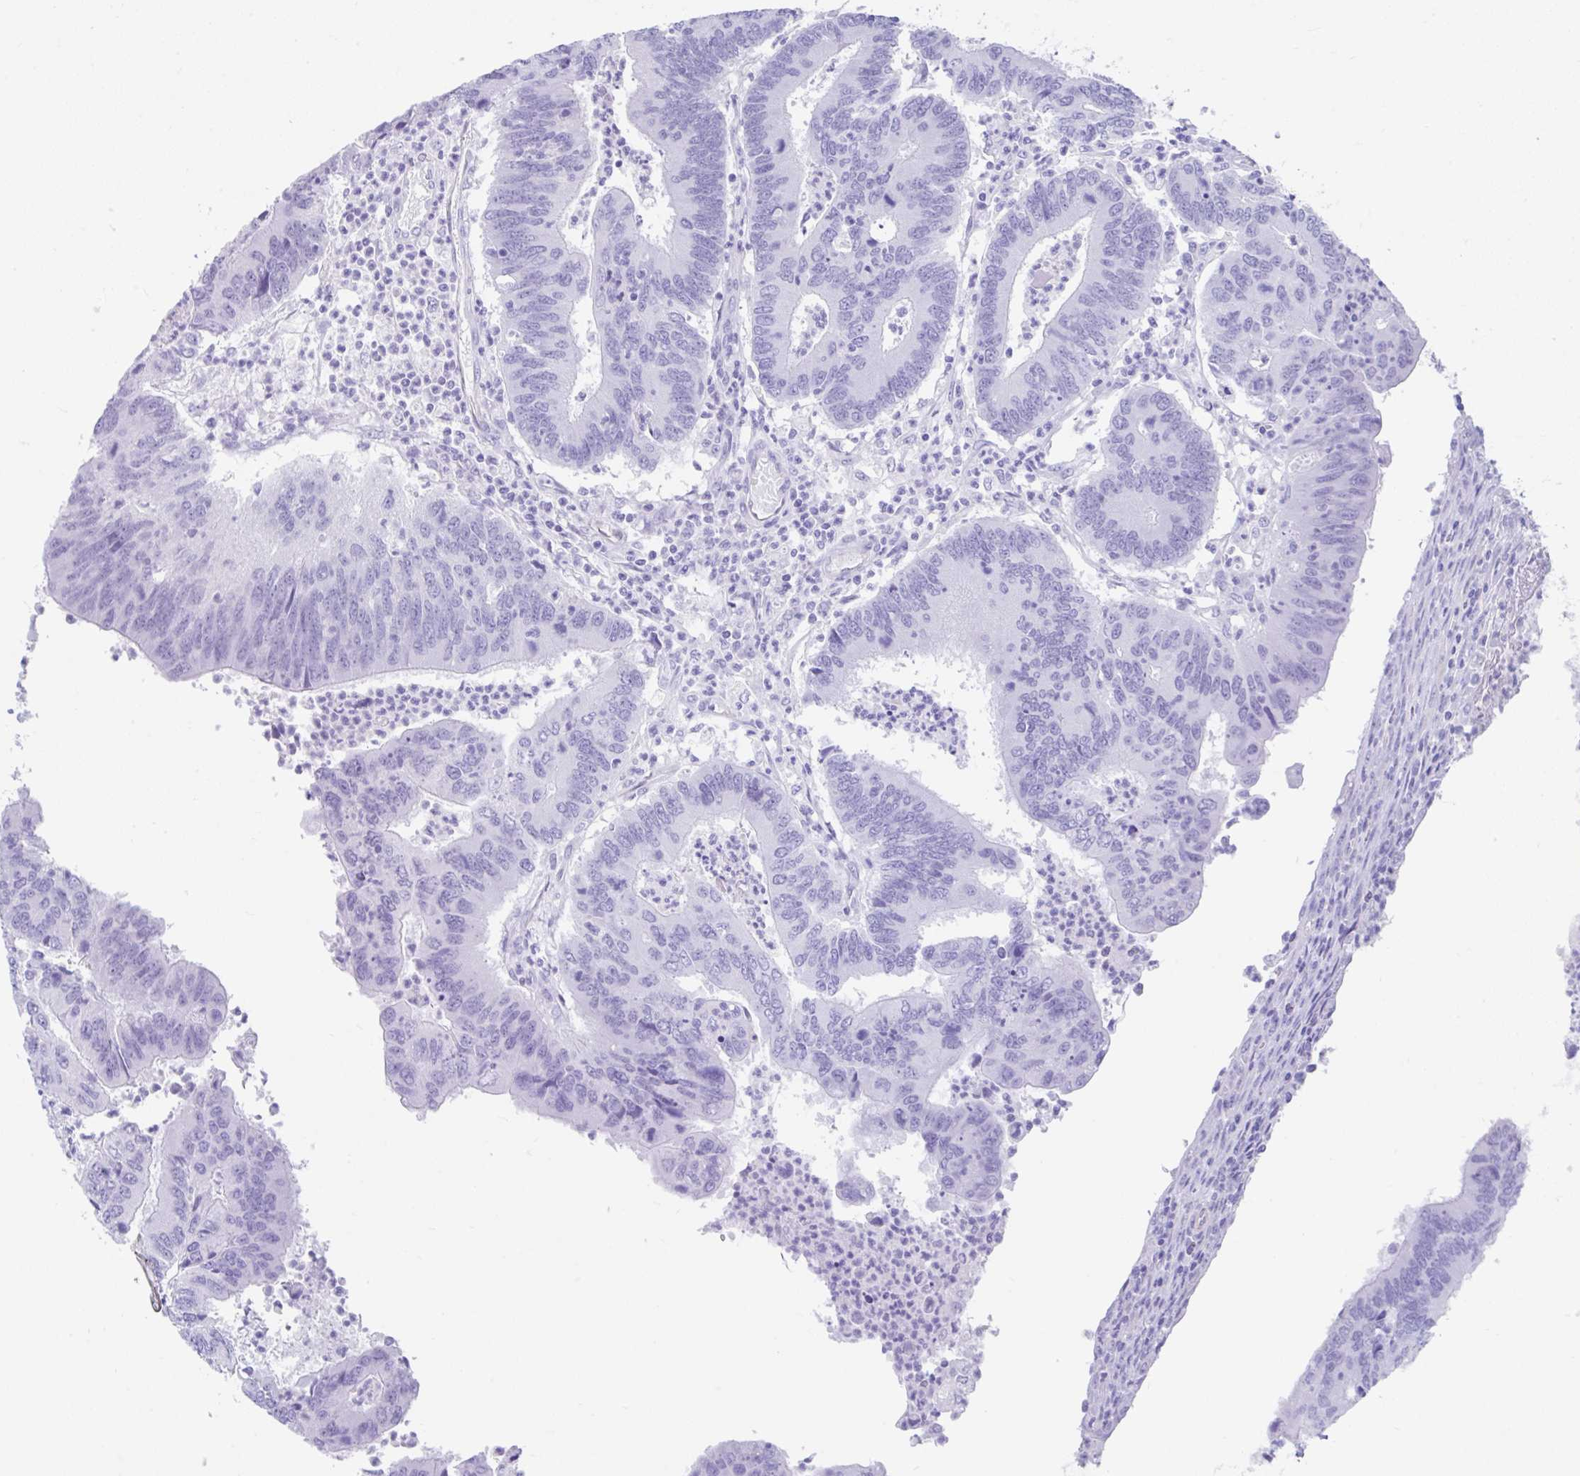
{"staining": {"intensity": "negative", "quantity": "none", "location": "none"}, "tissue": "colorectal cancer", "cell_type": "Tumor cells", "image_type": "cancer", "snomed": [{"axis": "morphology", "description": "Adenocarcinoma, NOS"}, {"axis": "topography", "description": "Colon"}], "caption": "Immunohistochemistry (IHC) image of neoplastic tissue: colorectal cancer (adenocarcinoma) stained with DAB (3,3'-diaminobenzidine) exhibits no significant protein staining in tumor cells.", "gene": "FAM107A", "patient": {"sex": "female", "age": 67}}